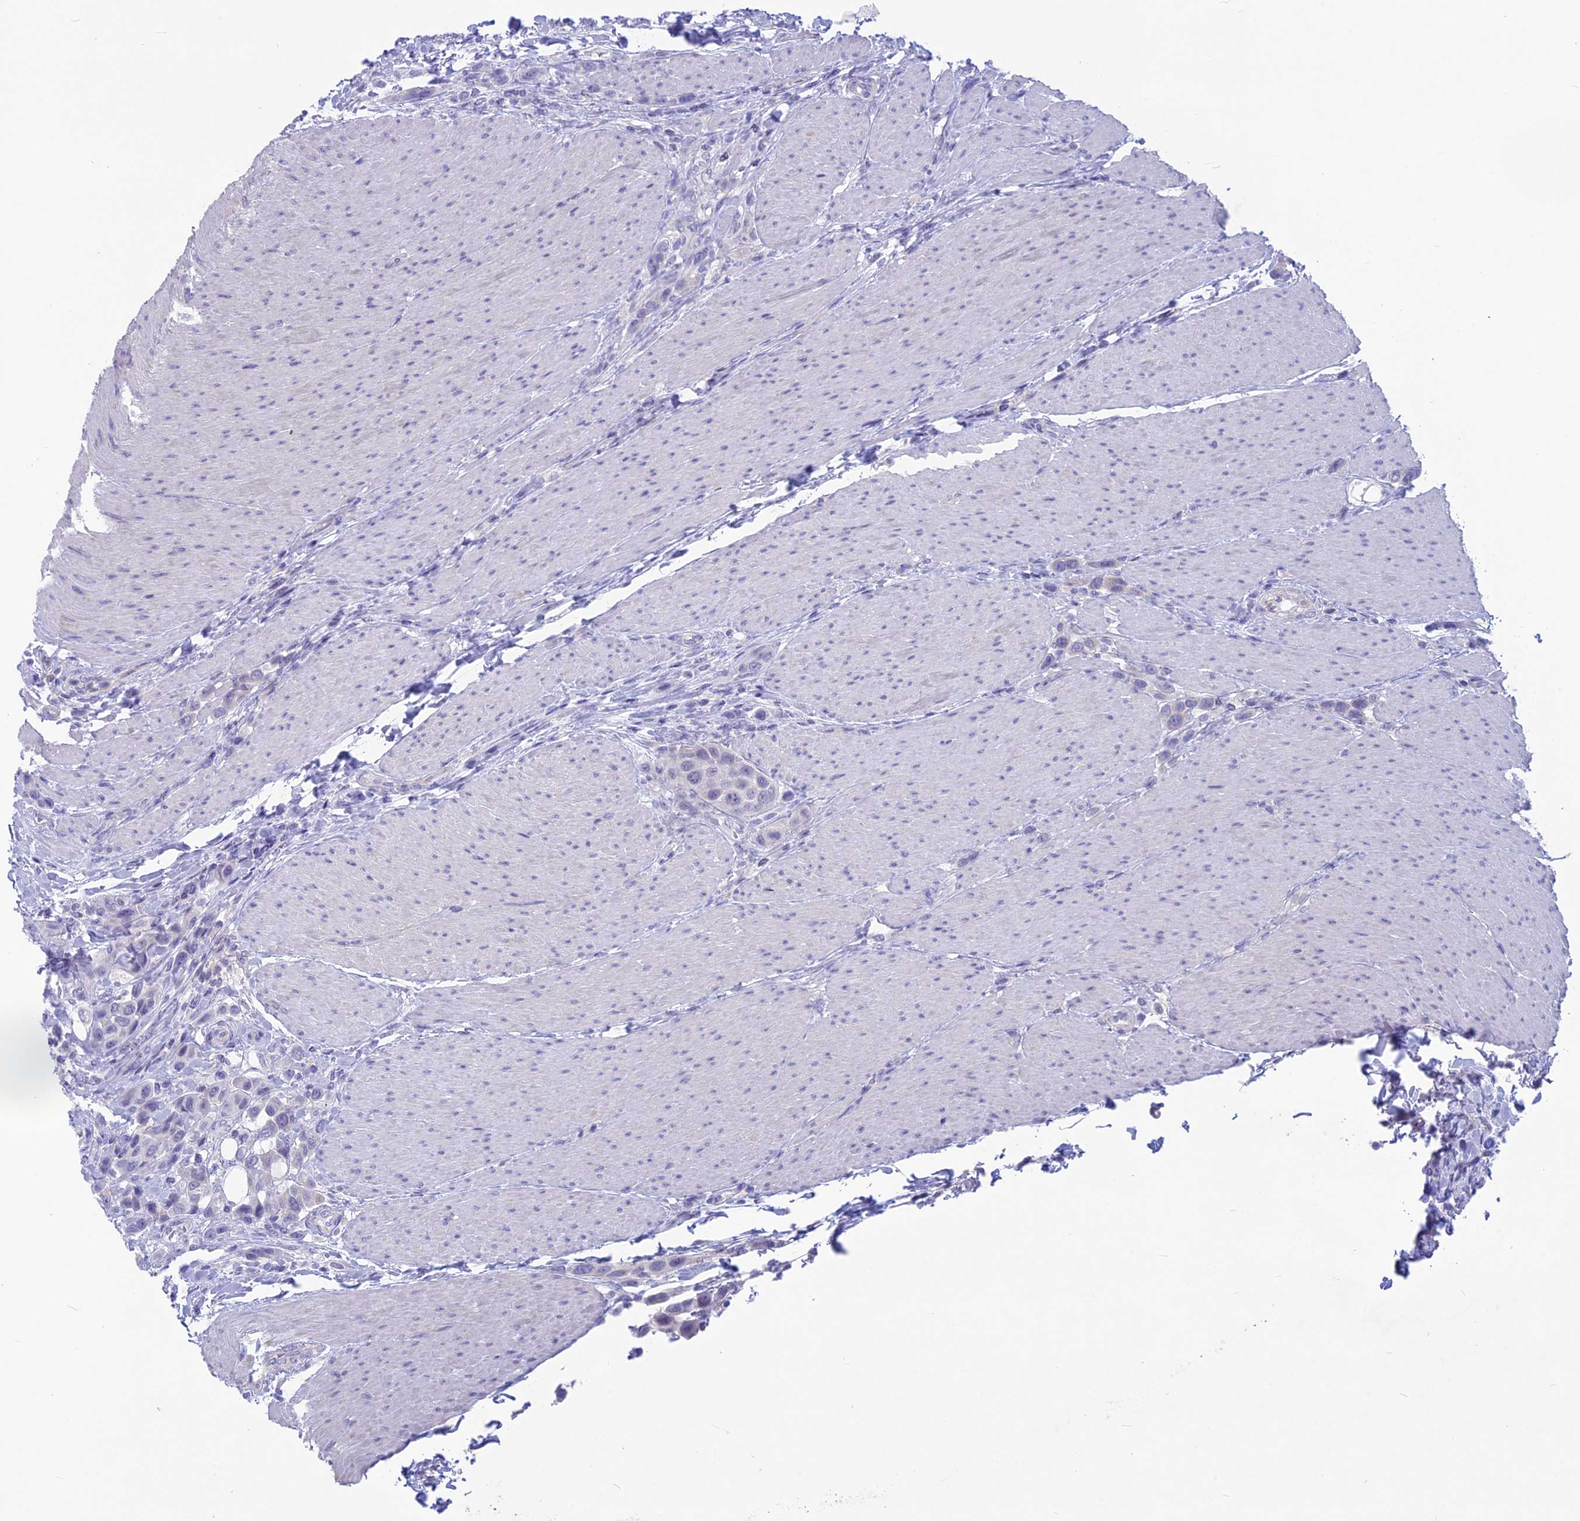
{"staining": {"intensity": "negative", "quantity": "none", "location": "none"}, "tissue": "urothelial cancer", "cell_type": "Tumor cells", "image_type": "cancer", "snomed": [{"axis": "morphology", "description": "Urothelial carcinoma, High grade"}, {"axis": "topography", "description": "Urinary bladder"}], "caption": "High magnification brightfield microscopy of urothelial cancer stained with DAB (3,3'-diaminobenzidine) (brown) and counterstained with hematoxylin (blue): tumor cells show no significant expression.", "gene": "SNTN", "patient": {"sex": "male", "age": 50}}